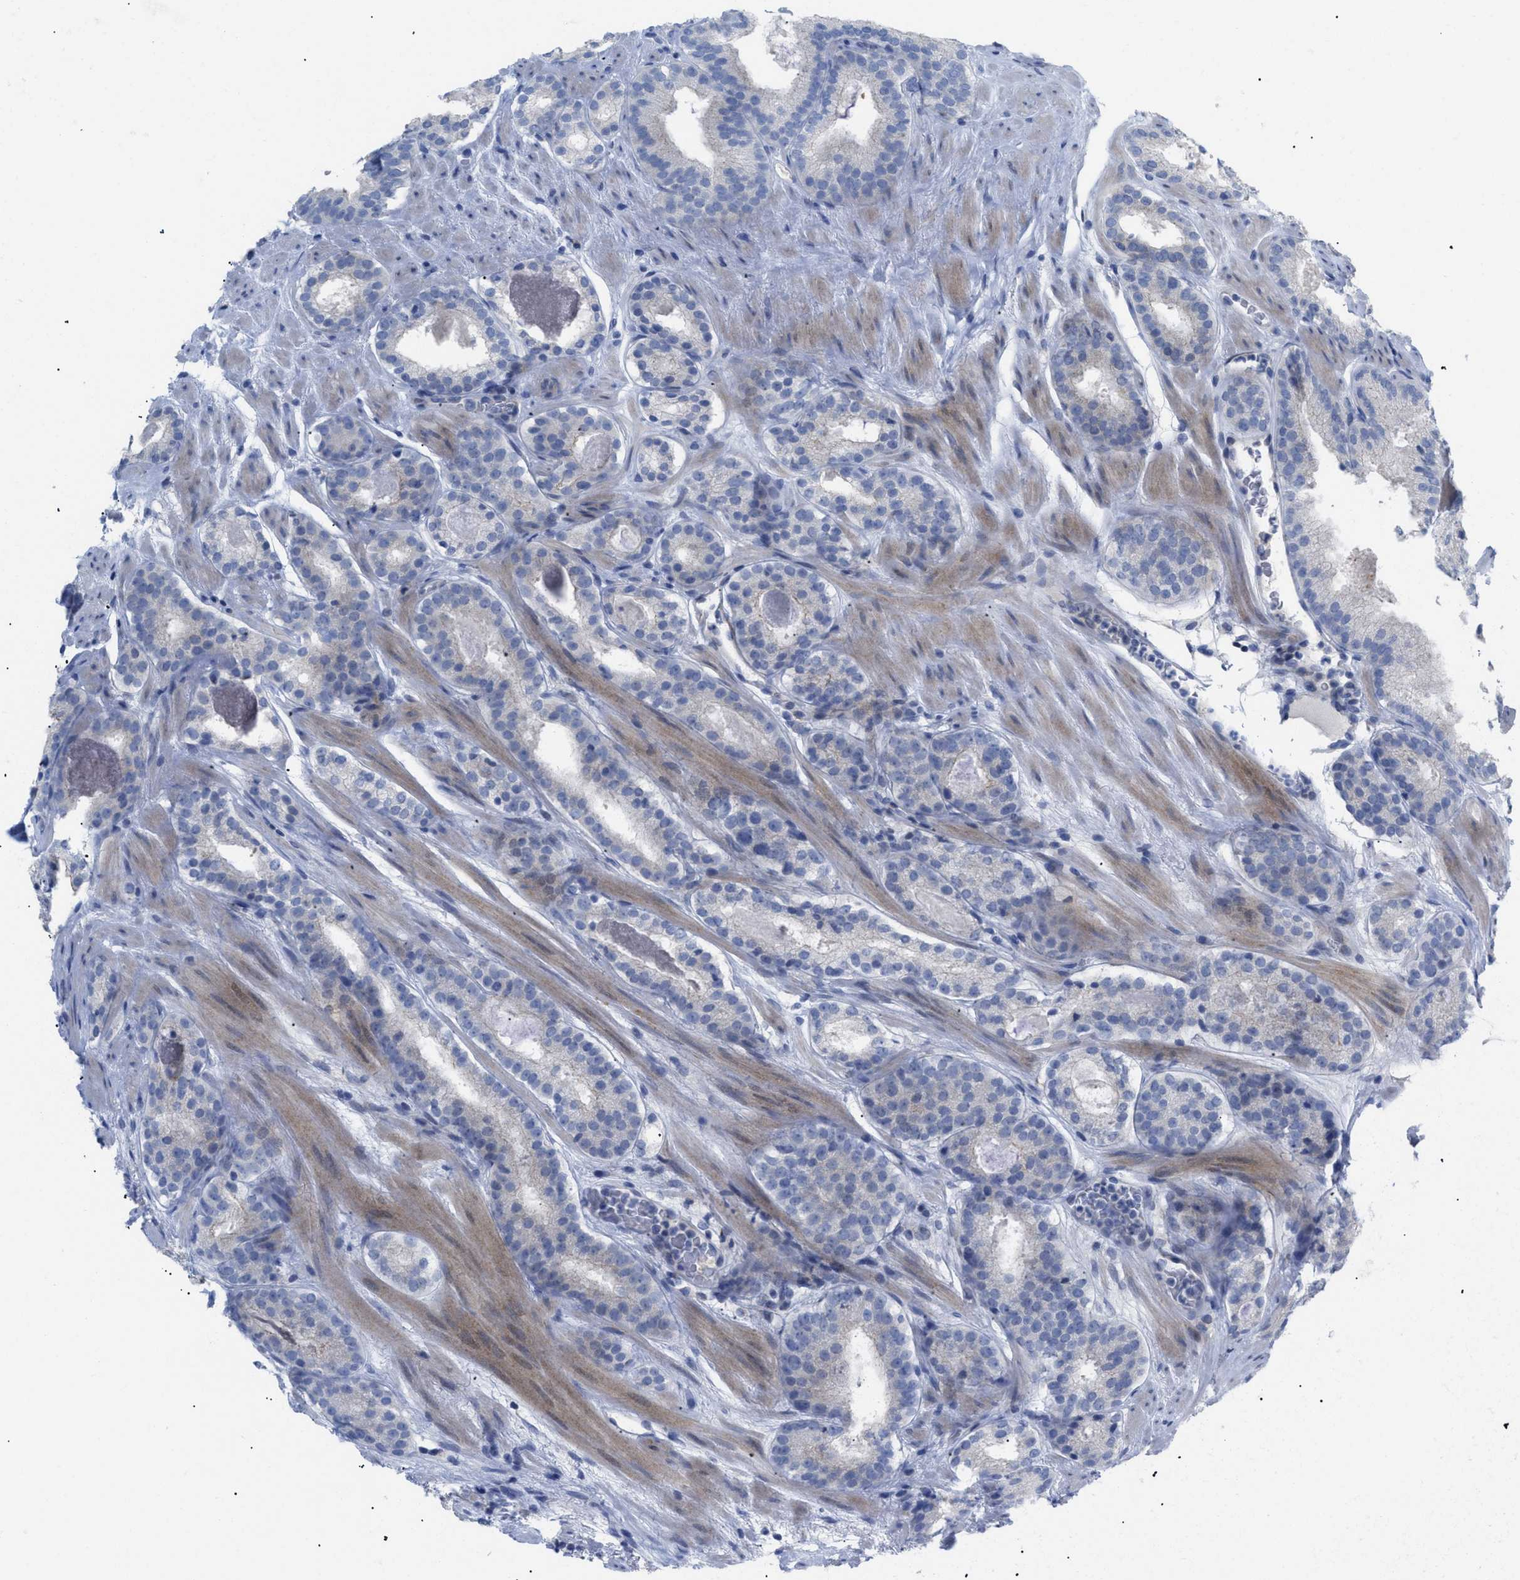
{"staining": {"intensity": "negative", "quantity": "none", "location": "none"}, "tissue": "prostate cancer", "cell_type": "Tumor cells", "image_type": "cancer", "snomed": [{"axis": "morphology", "description": "Adenocarcinoma, Low grade"}, {"axis": "topography", "description": "Prostate"}], "caption": "Immunohistochemistry photomicrograph of neoplastic tissue: prostate cancer (adenocarcinoma (low-grade)) stained with DAB (3,3'-diaminobenzidine) demonstrates no significant protein positivity in tumor cells.", "gene": "CAV3", "patient": {"sex": "male", "age": 69}}